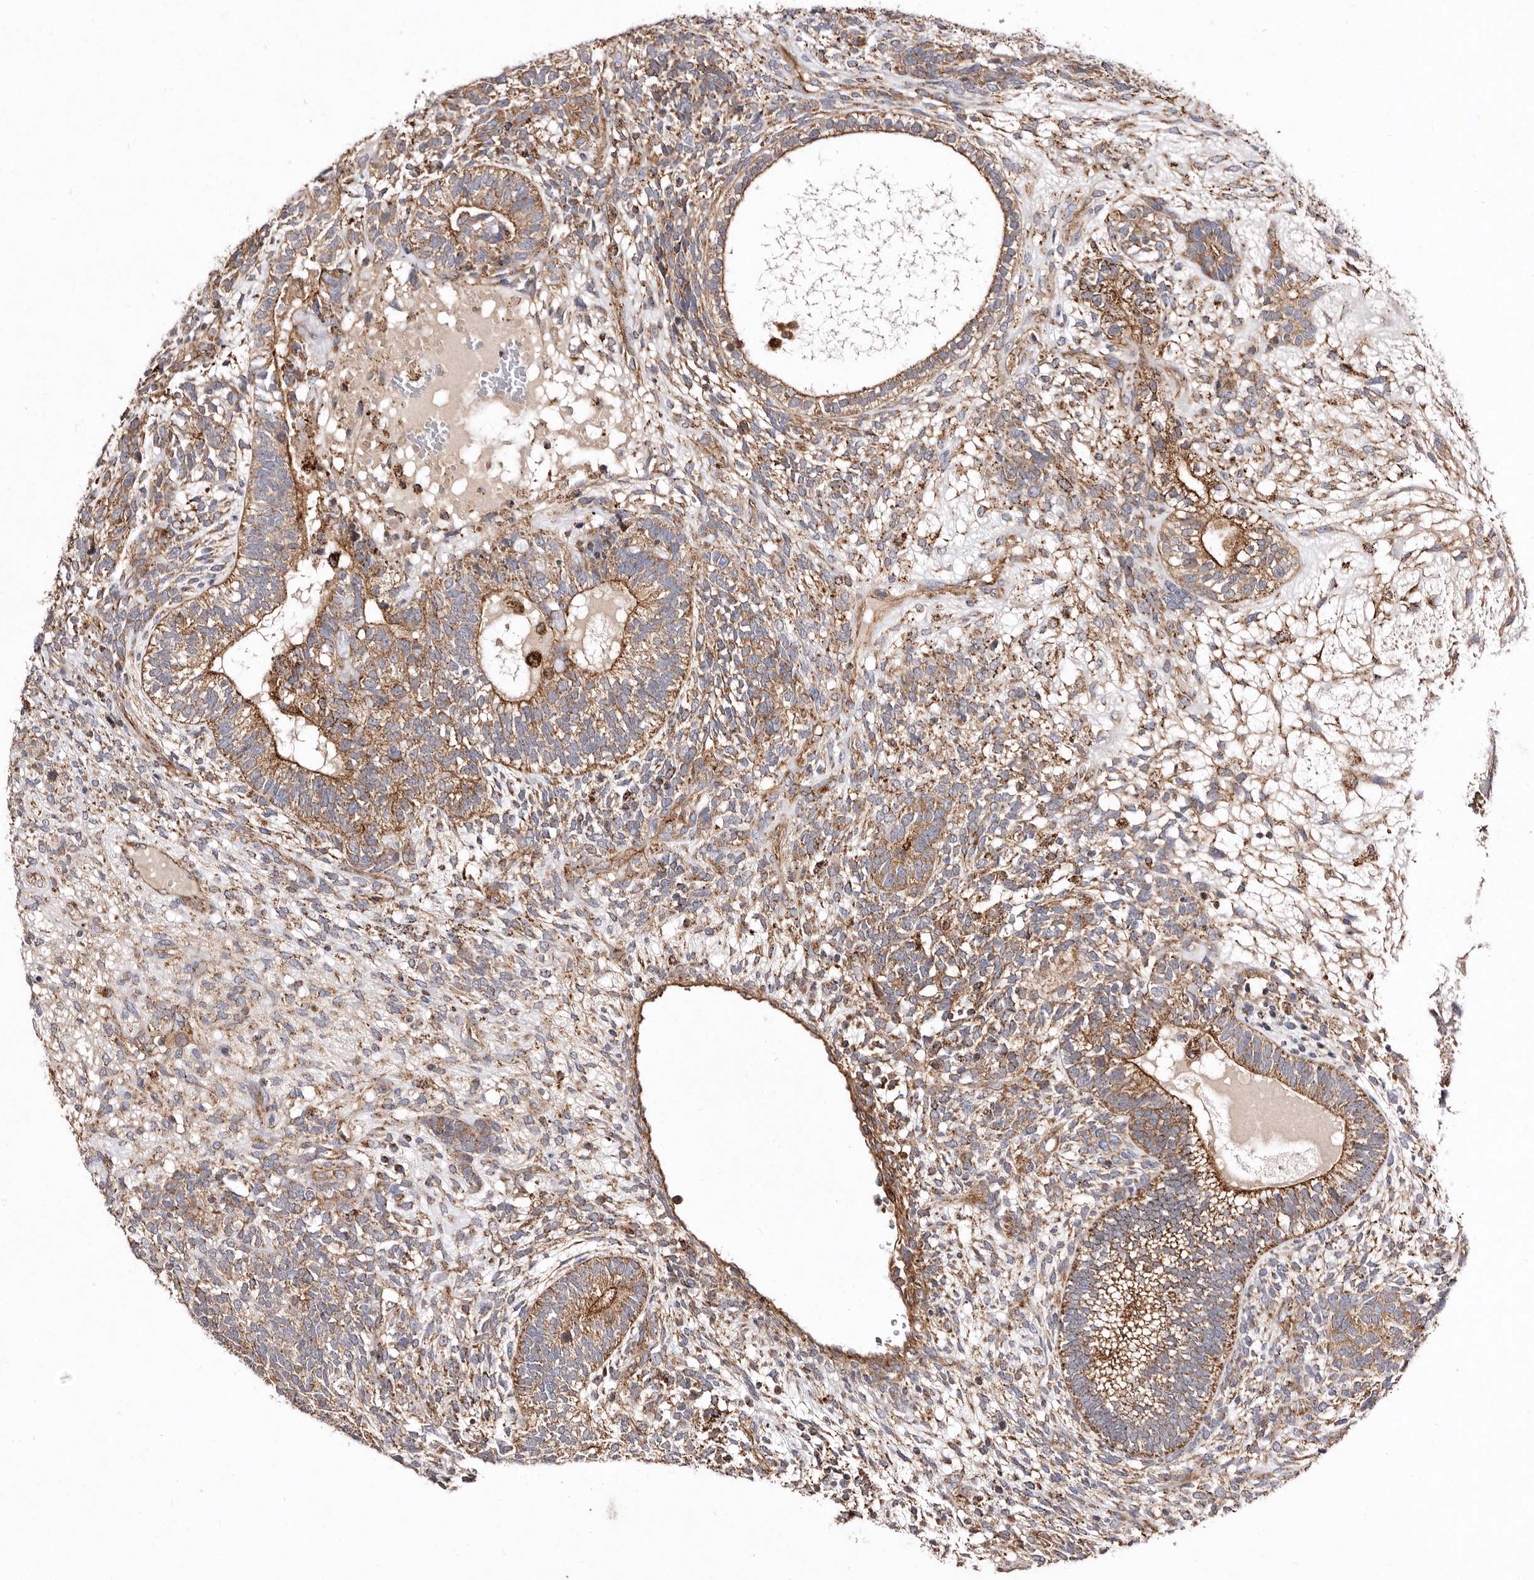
{"staining": {"intensity": "moderate", "quantity": ">75%", "location": "cytoplasmic/membranous"}, "tissue": "testis cancer", "cell_type": "Tumor cells", "image_type": "cancer", "snomed": [{"axis": "morphology", "description": "Seminoma, NOS"}, {"axis": "morphology", "description": "Carcinoma, Embryonal, NOS"}, {"axis": "topography", "description": "Testis"}], "caption": "Protein staining of testis seminoma tissue exhibits moderate cytoplasmic/membranous staining in about >75% of tumor cells.", "gene": "LUZP1", "patient": {"sex": "male", "age": 28}}